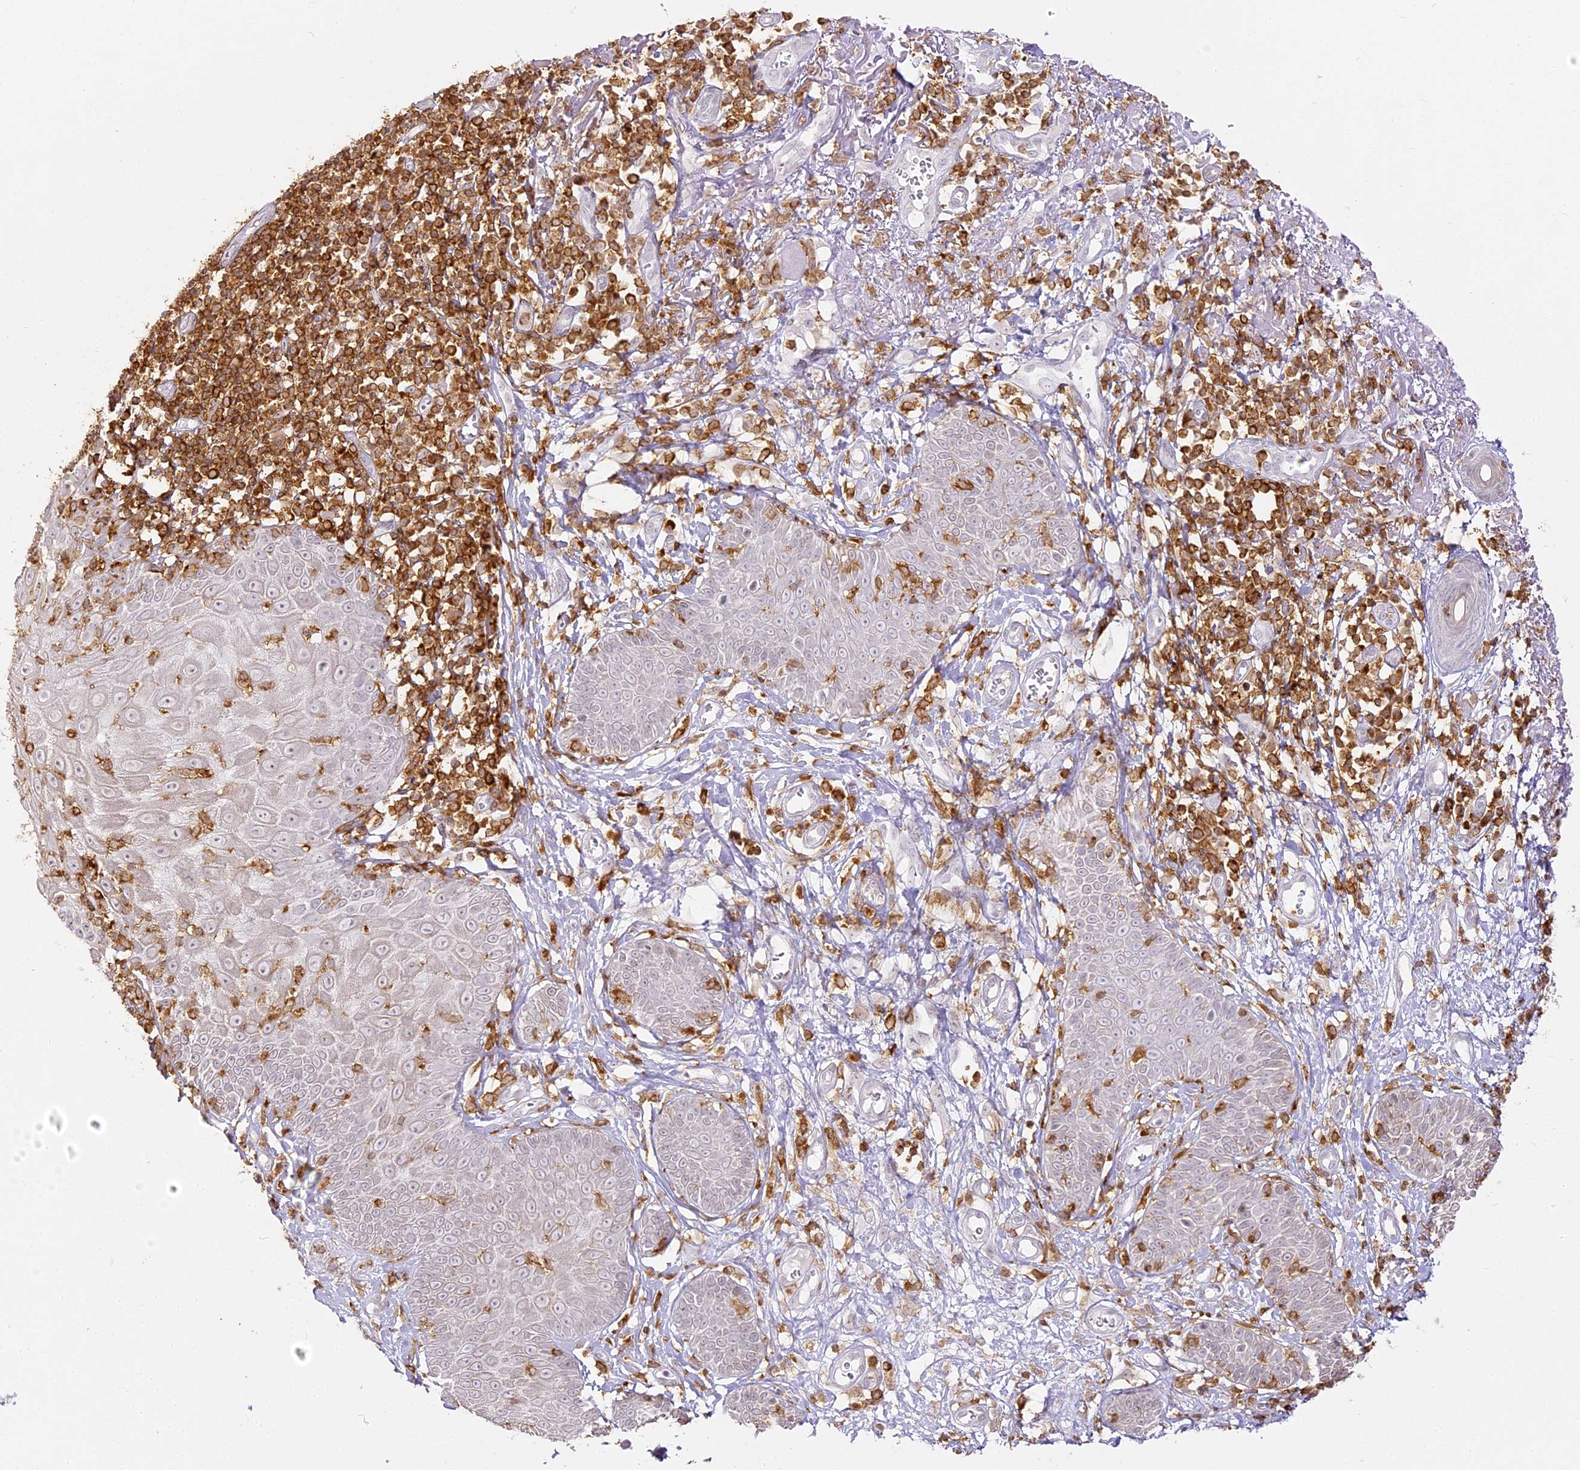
{"staining": {"intensity": "weak", "quantity": "<25%", "location": "nuclear"}, "tissue": "melanoma", "cell_type": "Tumor cells", "image_type": "cancer", "snomed": [{"axis": "morphology", "description": "Malignant melanoma, NOS"}, {"axis": "topography", "description": "Skin"}], "caption": "Immunohistochemistry (IHC) image of neoplastic tissue: human melanoma stained with DAB reveals no significant protein staining in tumor cells.", "gene": "DOCK2", "patient": {"sex": "male", "age": 73}}